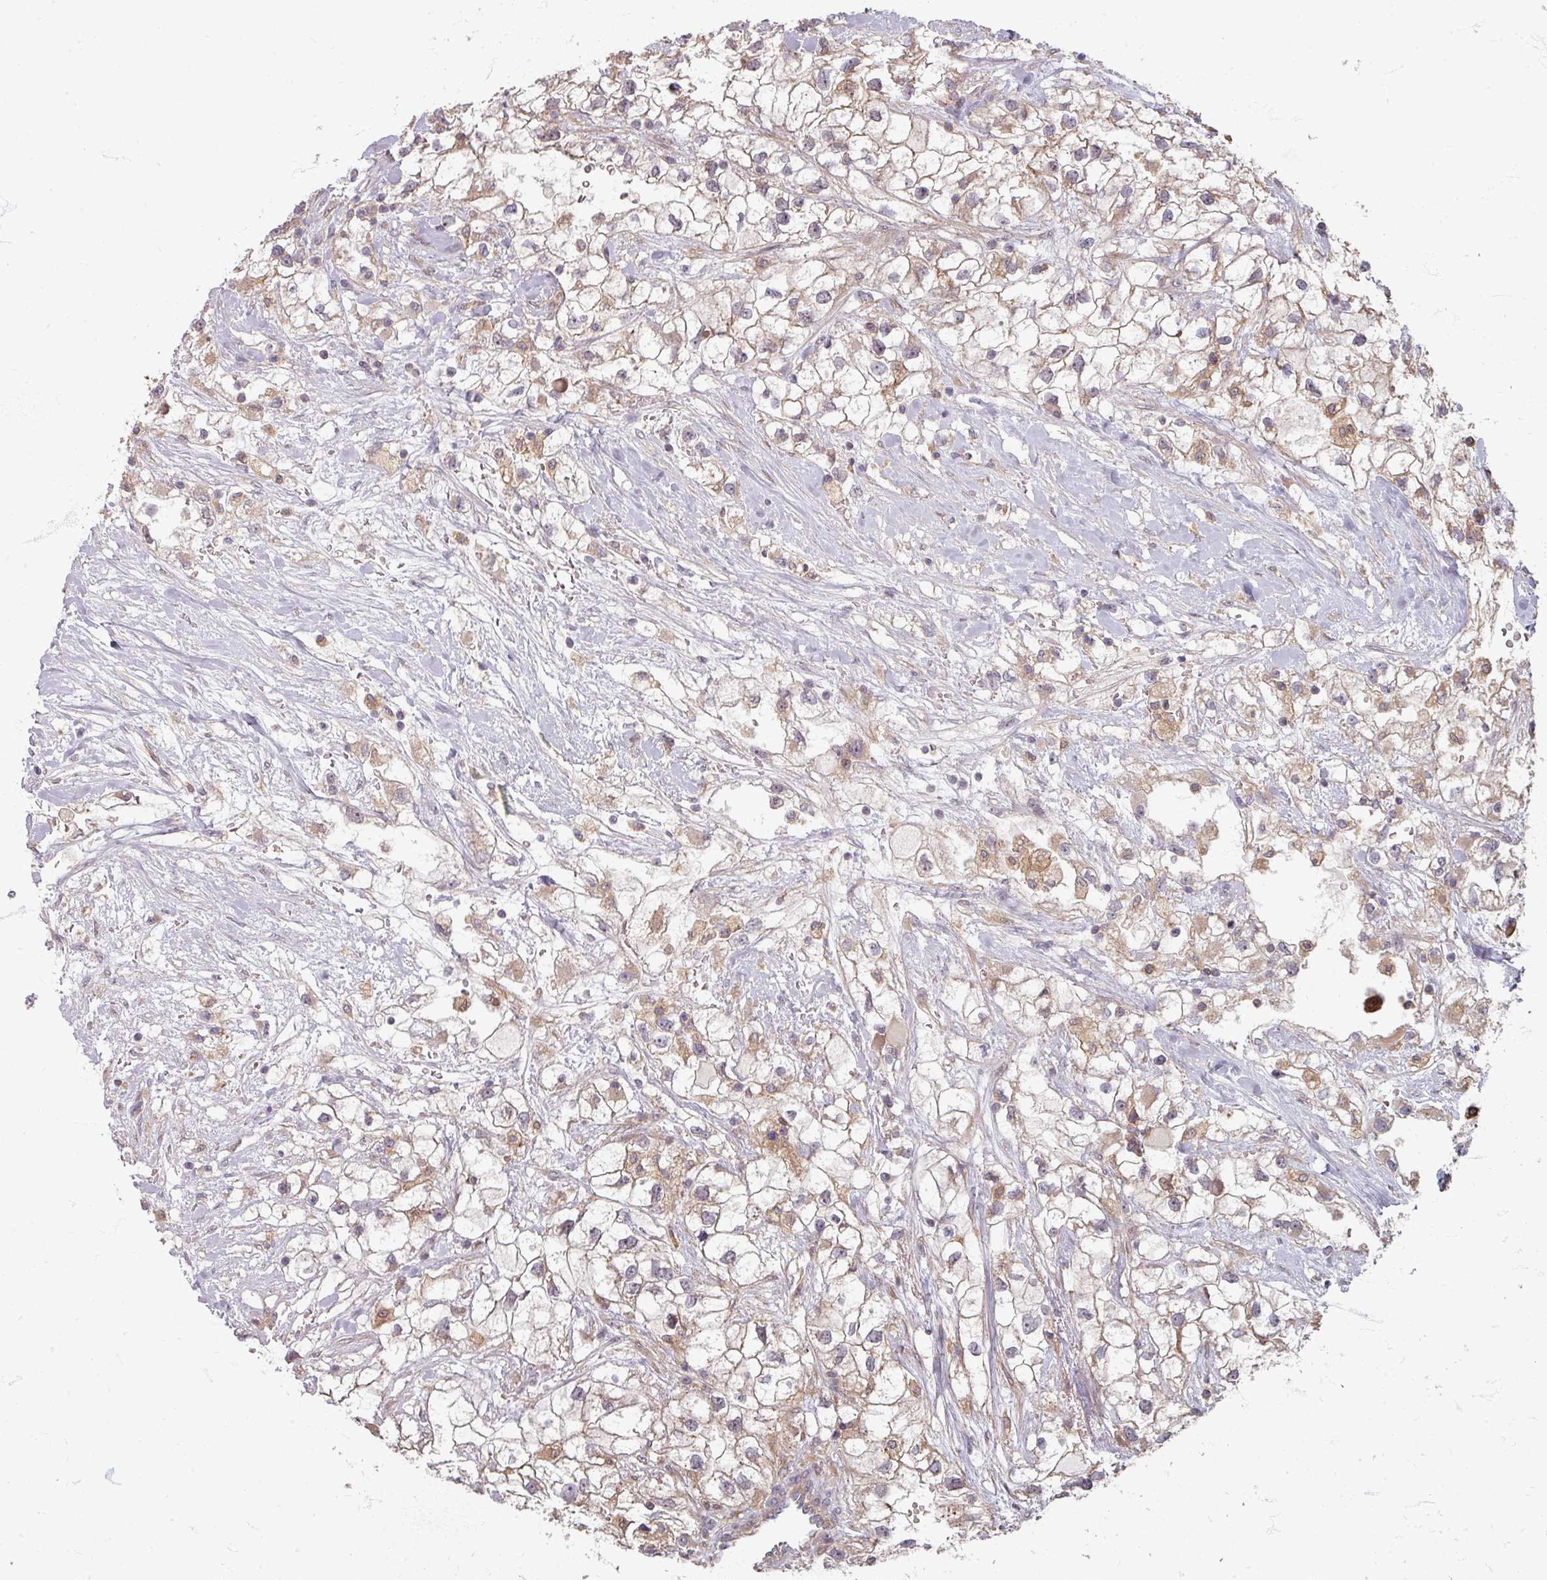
{"staining": {"intensity": "weak", "quantity": "25%-75%", "location": "cytoplasmic/membranous"}, "tissue": "renal cancer", "cell_type": "Tumor cells", "image_type": "cancer", "snomed": [{"axis": "morphology", "description": "Adenocarcinoma, NOS"}, {"axis": "topography", "description": "Kidney"}], "caption": "An immunohistochemistry (IHC) photomicrograph of tumor tissue is shown. Protein staining in brown highlights weak cytoplasmic/membranous positivity in renal cancer within tumor cells. The protein of interest is shown in brown color, while the nuclei are stained blue.", "gene": "STAM", "patient": {"sex": "male", "age": 59}}